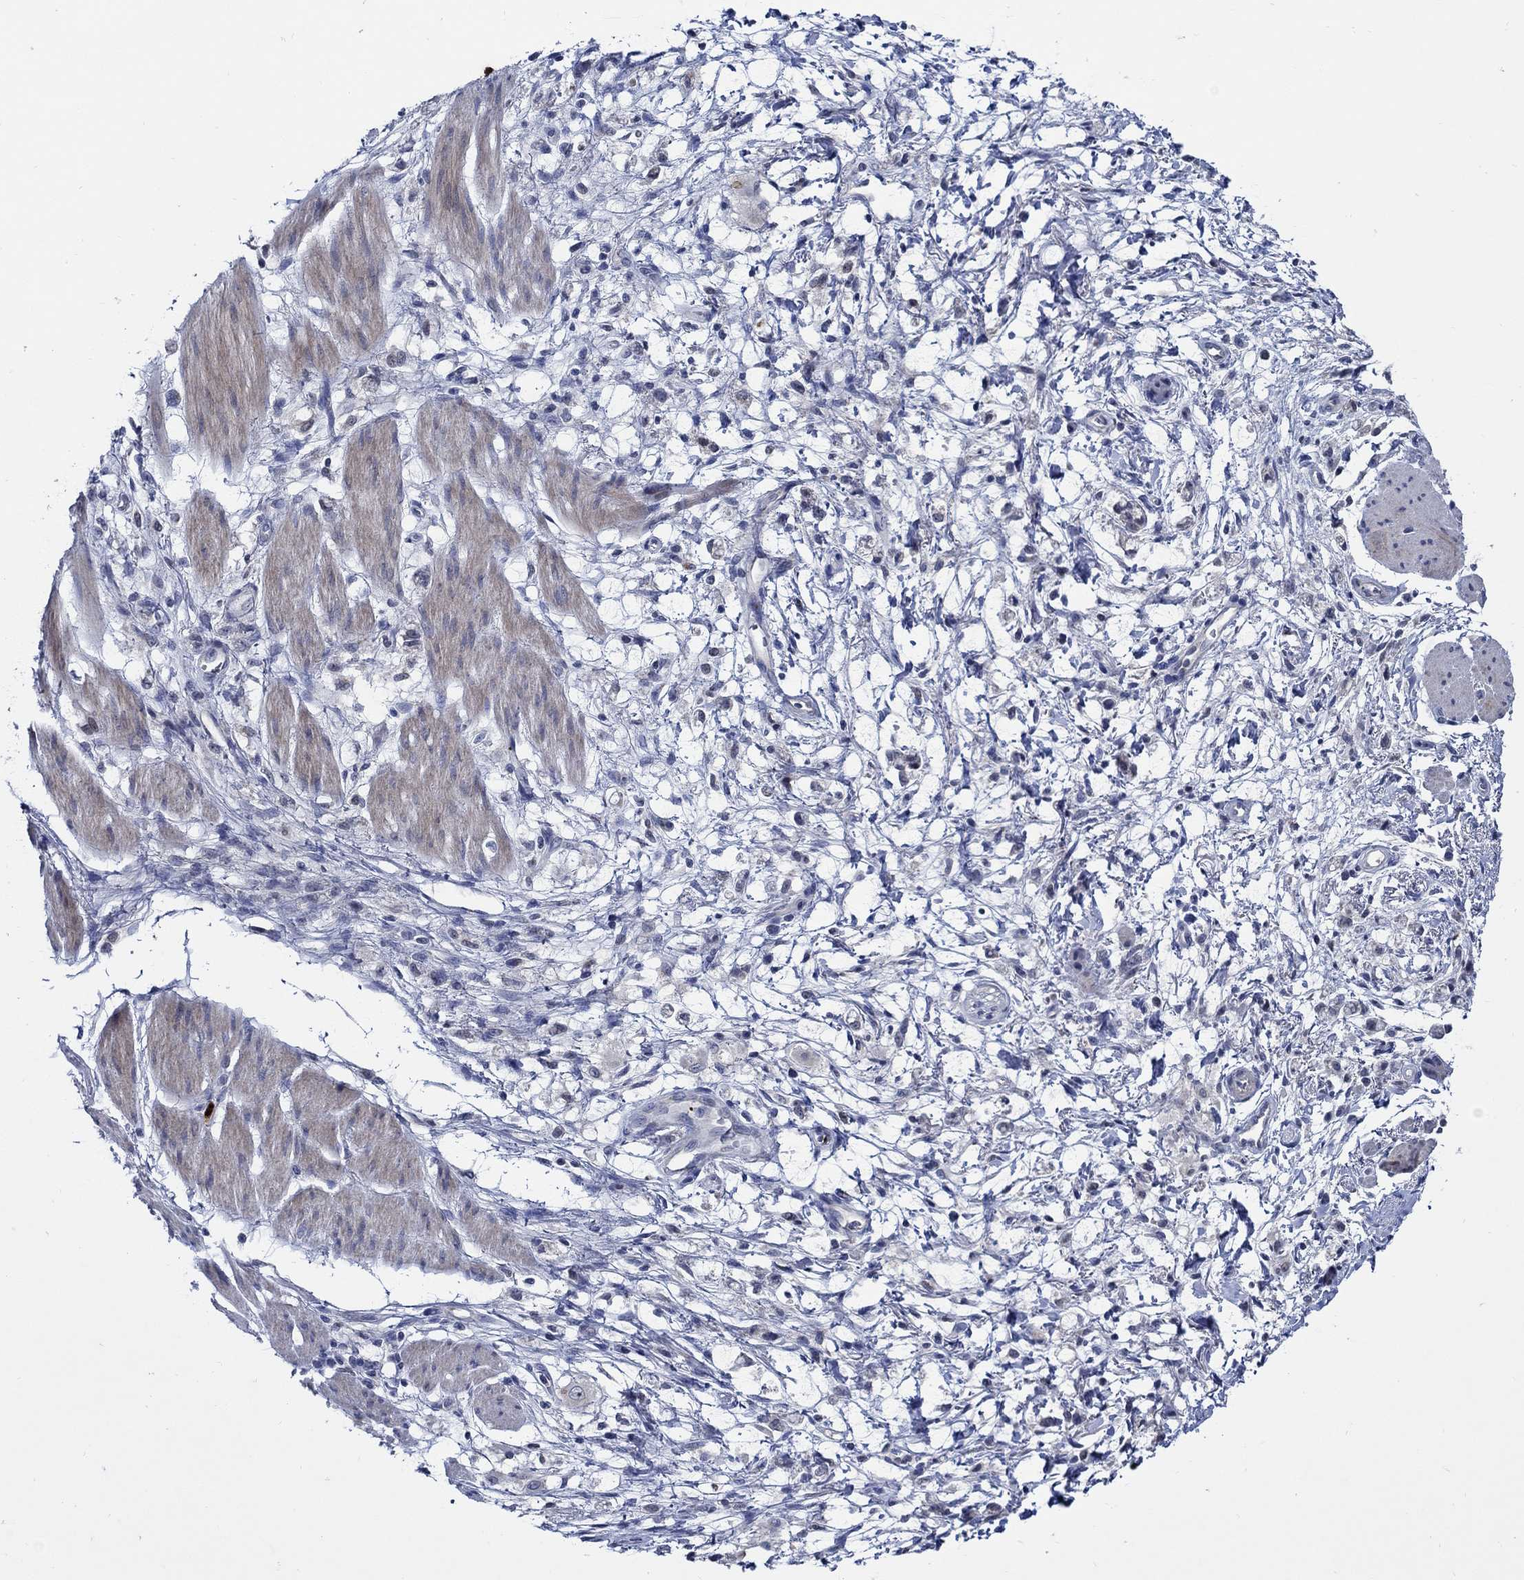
{"staining": {"intensity": "negative", "quantity": "none", "location": "none"}, "tissue": "stomach cancer", "cell_type": "Tumor cells", "image_type": "cancer", "snomed": [{"axis": "morphology", "description": "Adenocarcinoma, NOS"}, {"axis": "topography", "description": "Stomach"}], "caption": "IHC histopathology image of neoplastic tissue: human stomach adenocarcinoma stained with DAB (3,3'-diaminobenzidine) displays no significant protein positivity in tumor cells.", "gene": "ALOX12", "patient": {"sex": "female", "age": 60}}